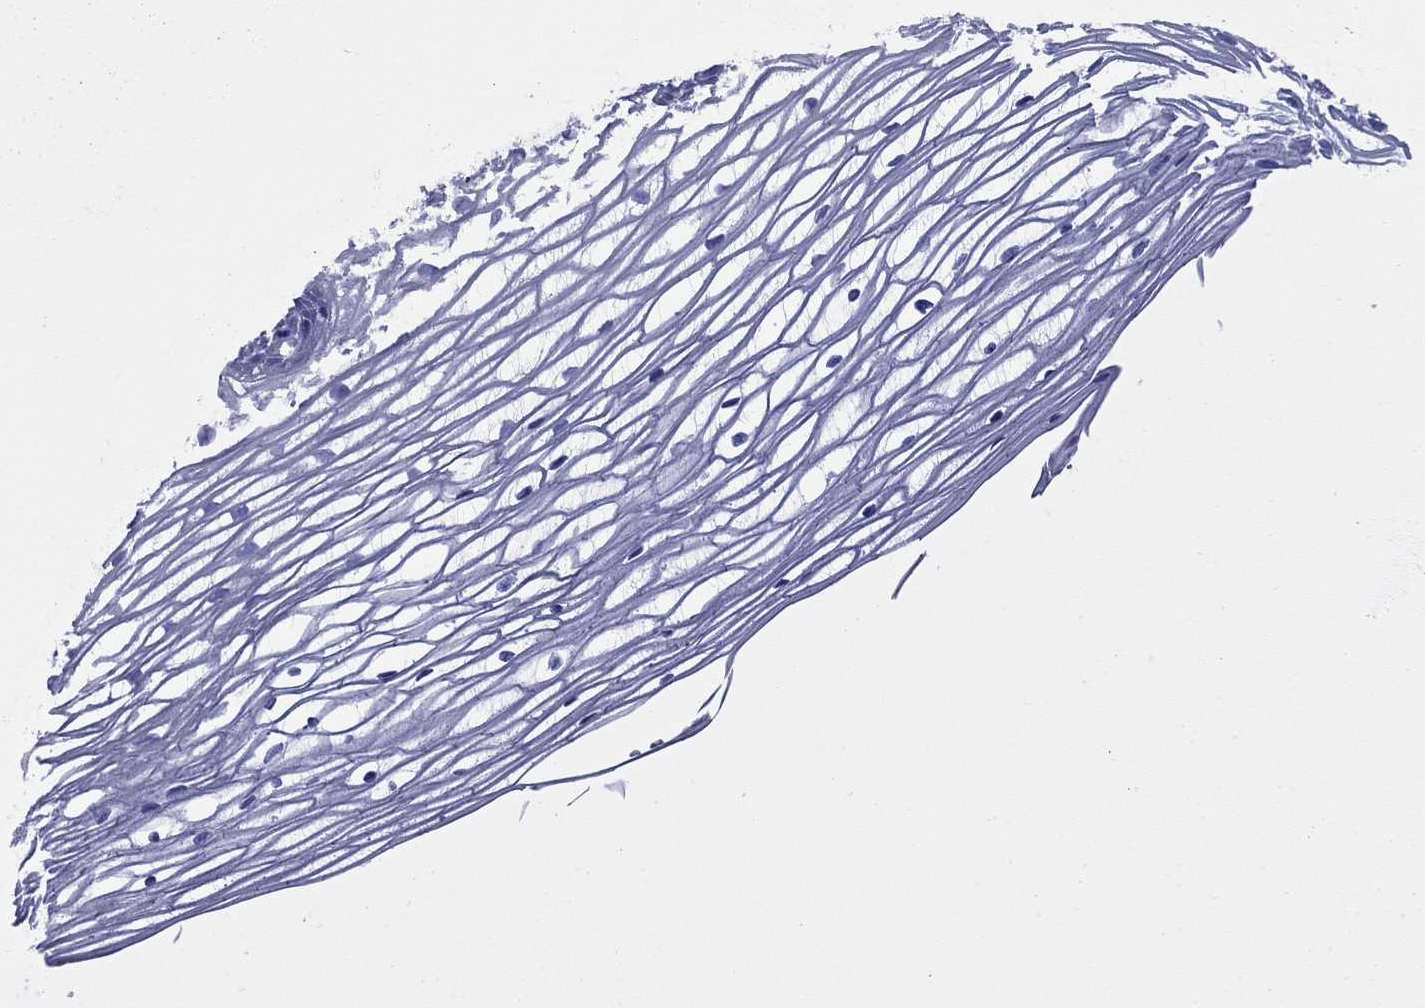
{"staining": {"intensity": "negative", "quantity": "none", "location": "none"}, "tissue": "cervix", "cell_type": "Glandular cells", "image_type": "normal", "snomed": [{"axis": "morphology", "description": "Normal tissue, NOS"}, {"axis": "topography", "description": "Cervix"}], "caption": "High magnification brightfield microscopy of unremarkable cervix stained with DAB (3,3'-diaminobenzidine) (brown) and counterstained with hematoxylin (blue): glandular cells show no significant positivity.", "gene": "PDZD3", "patient": {"sex": "female", "age": 40}}